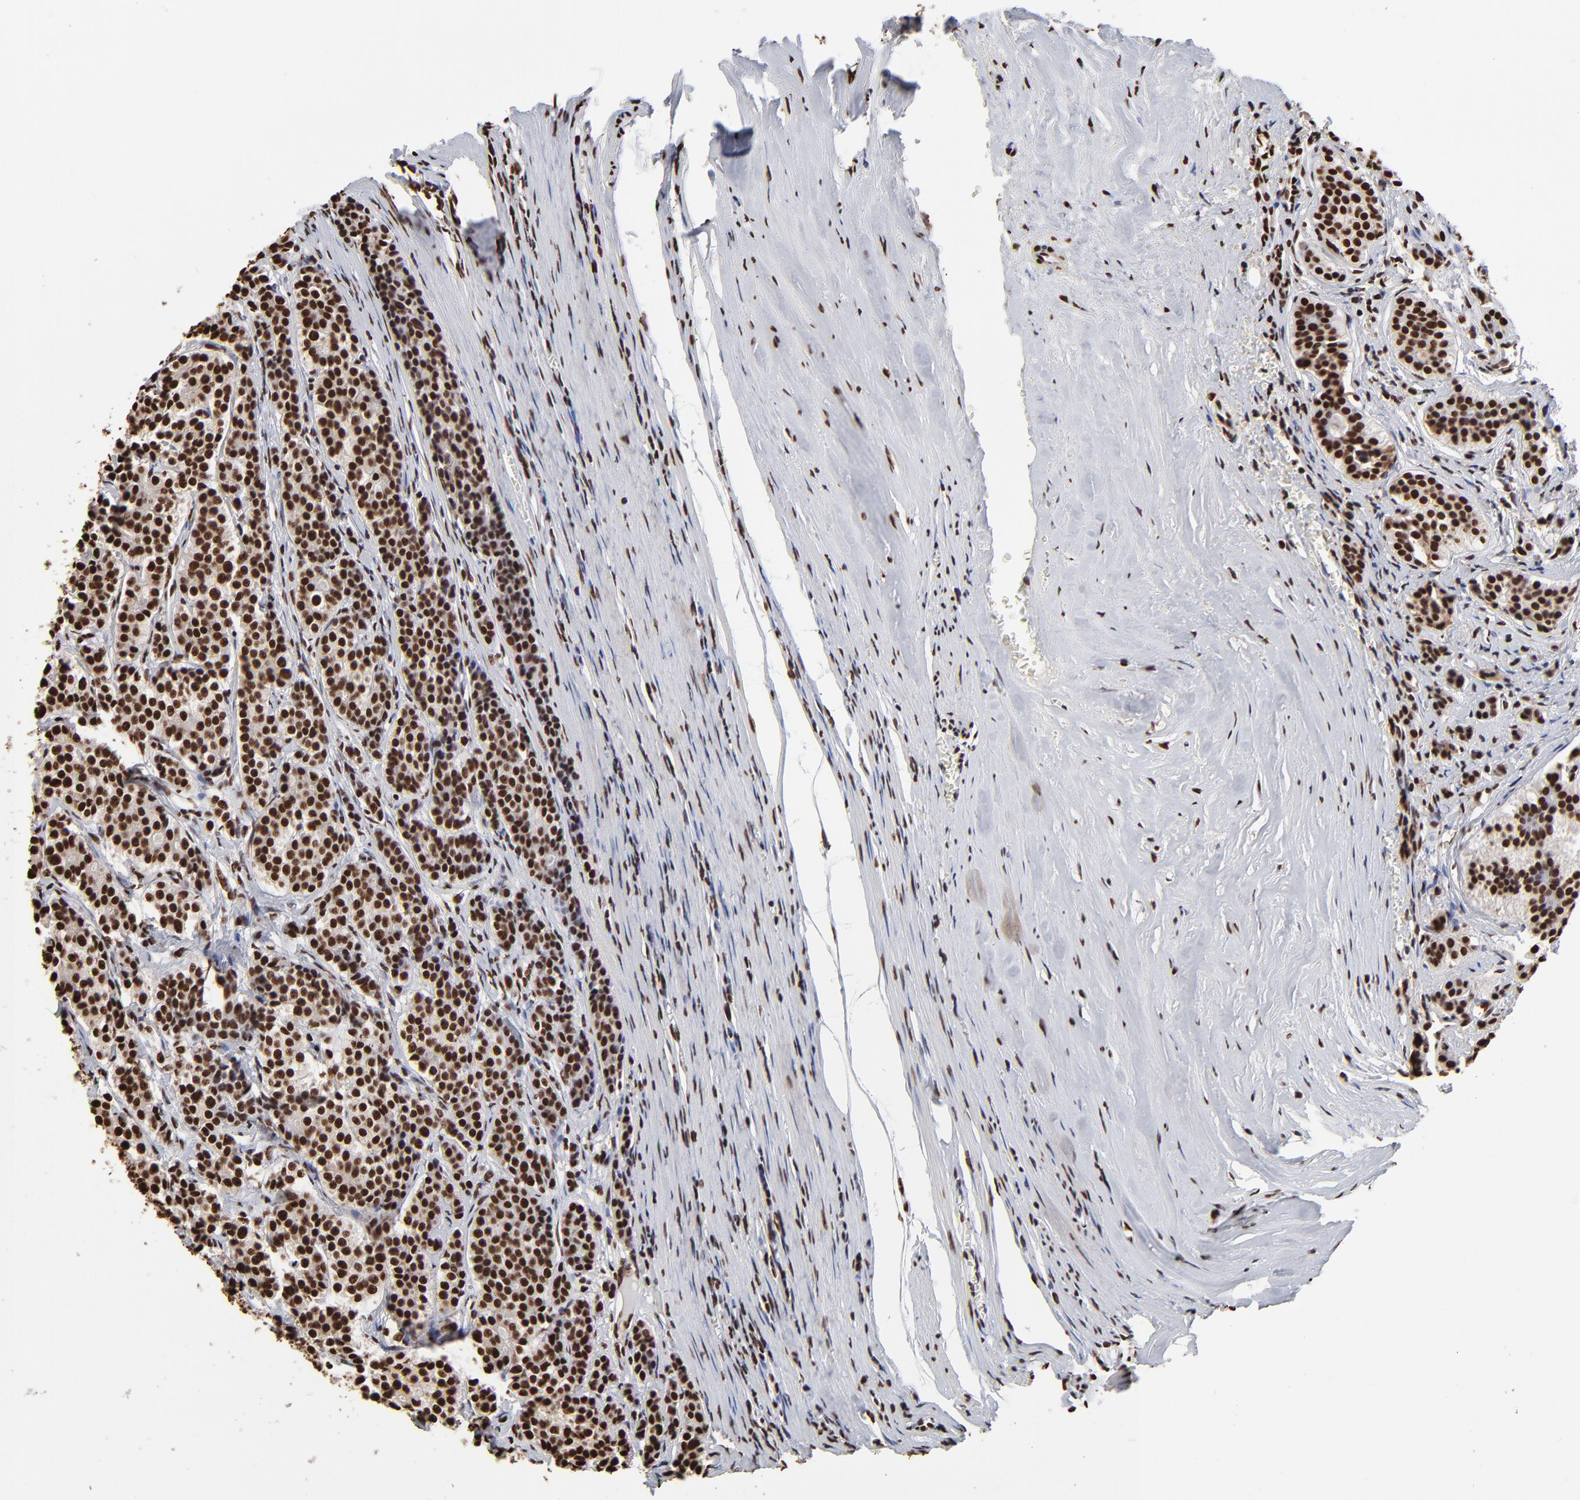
{"staining": {"intensity": "strong", "quantity": ">75%", "location": "nuclear"}, "tissue": "carcinoid", "cell_type": "Tumor cells", "image_type": "cancer", "snomed": [{"axis": "morphology", "description": "Carcinoid, malignant, NOS"}, {"axis": "topography", "description": "Small intestine"}], "caption": "Protein positivity by immunohistochemistry (IHC) shows strong nuclear expression in about >75% of tumor cells in carcinoid.", "gene": "ZNF544", "patient": {"sex": "male", "age": 63}}